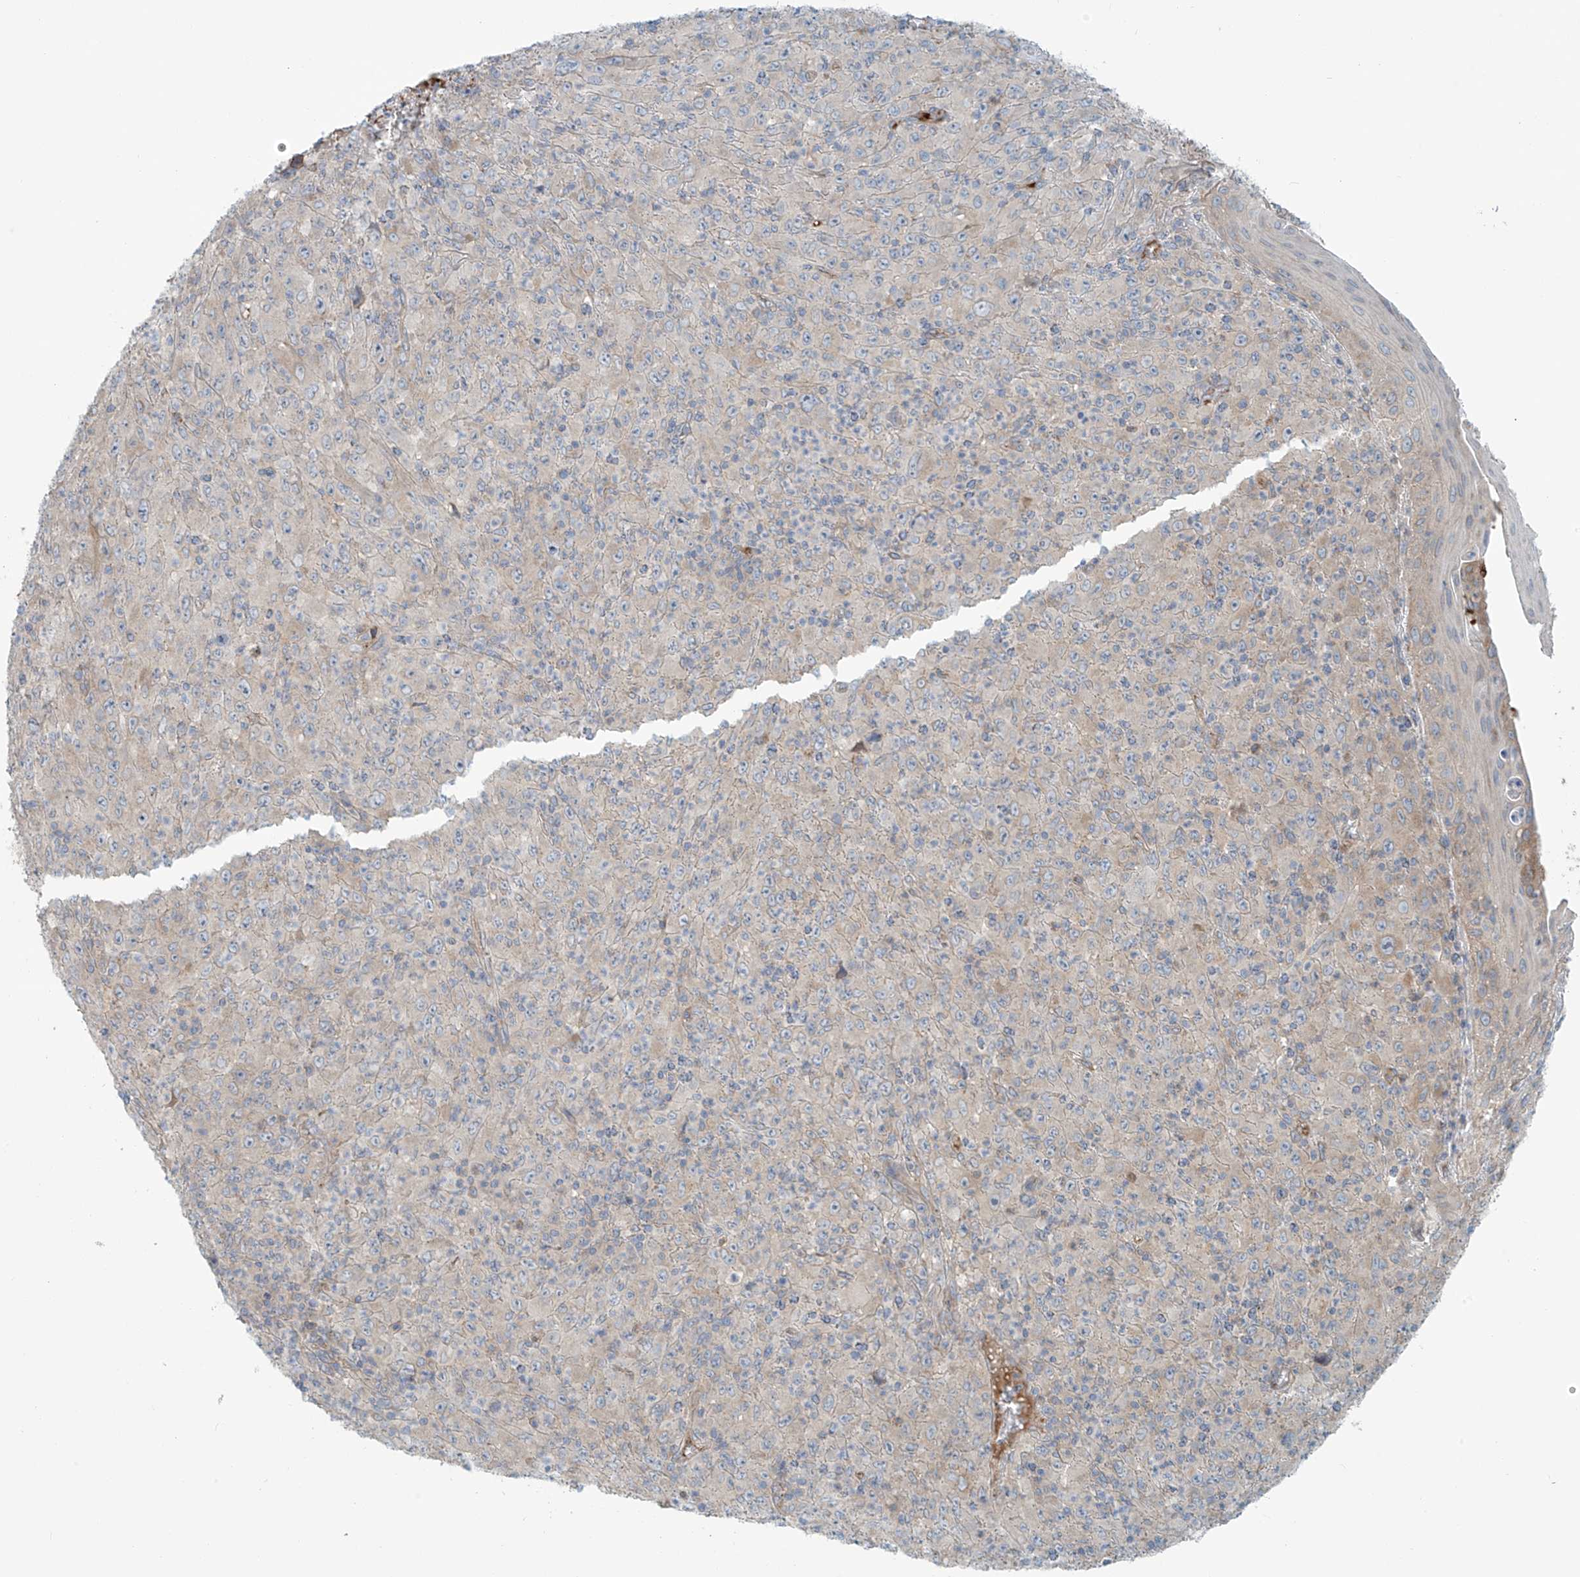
{"staining": {"intensity": "negative", "quantity": "none", "location": "none"}, "tissue": "melanoma", "cell_type": "Tumor cells", "image_type": "cancer", "snomed": [{"axis": "morphology", "description": "Malignant melanoma, Metastatic site"}, {"axis": "topography", "description": "Skin"}], "caption": "This is a image of immunohistochemistry (IHC) staining of malignant melanoma (metastatic site), which shows no expression in tumor cells.", "gene": "LZTS3", "patient": {"sex": "female", "age": 56}}